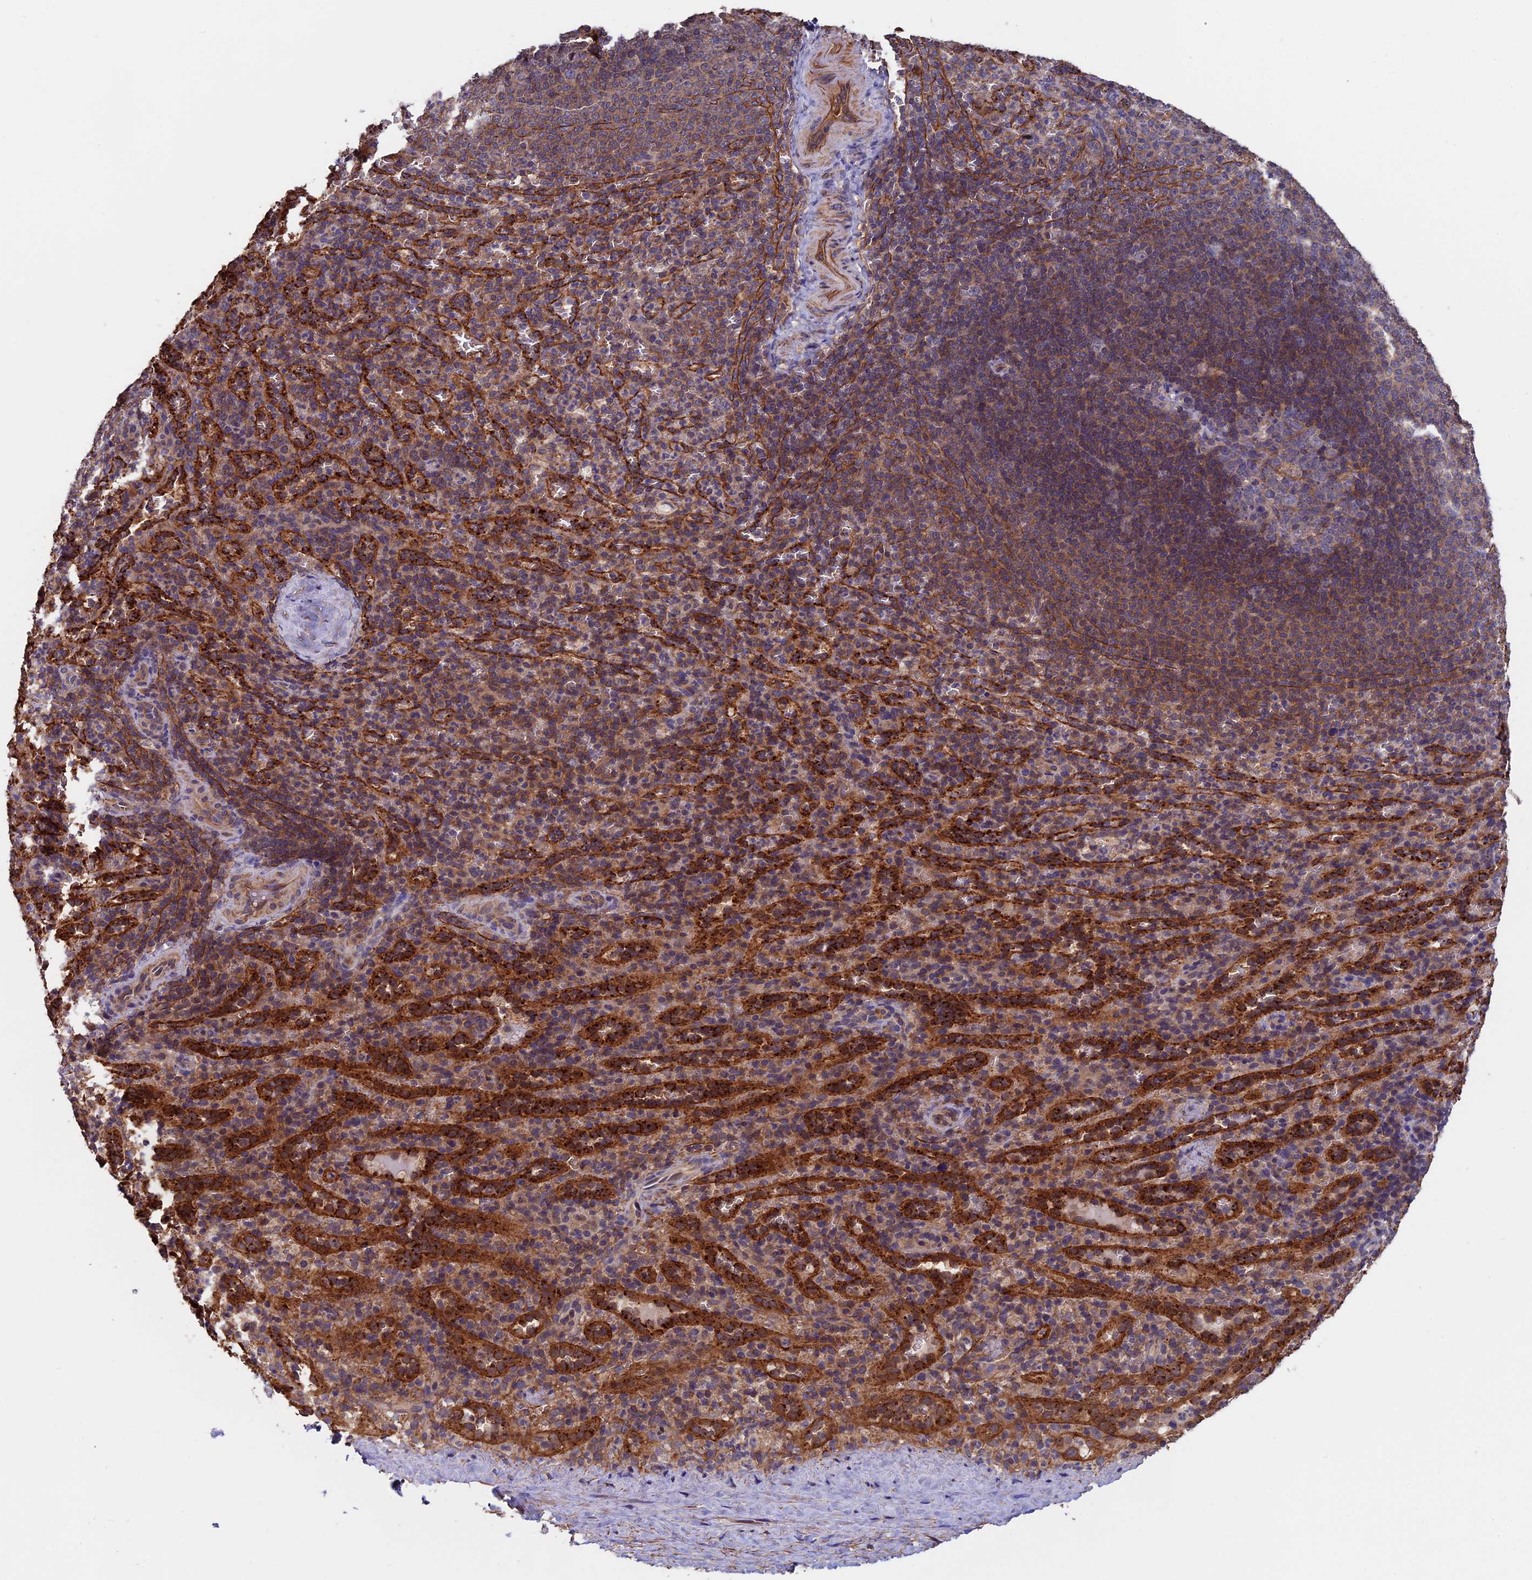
{"staining": {"intensity": "moderate", "quantity": "25%-75%", "location": "cytoplasmic/membranous"}, "tissue": "spleen", "cell_type": "Cells in red pulp", "image_type": "normal", "snomed": [{"axis": "morphology", "description": "Normal tissue, NOS"}, {"axis": "topography", "description": "Spleen"}], "caption": "Immunohistochemical staining of unremarkable human spleen demonstrates medium levels of moderate cytoplasmic/membranous staining in about 25%-75% of cells in red pulp.", "gene": "SLC9A5", "patient": {"sex": "female", "age": 21}}